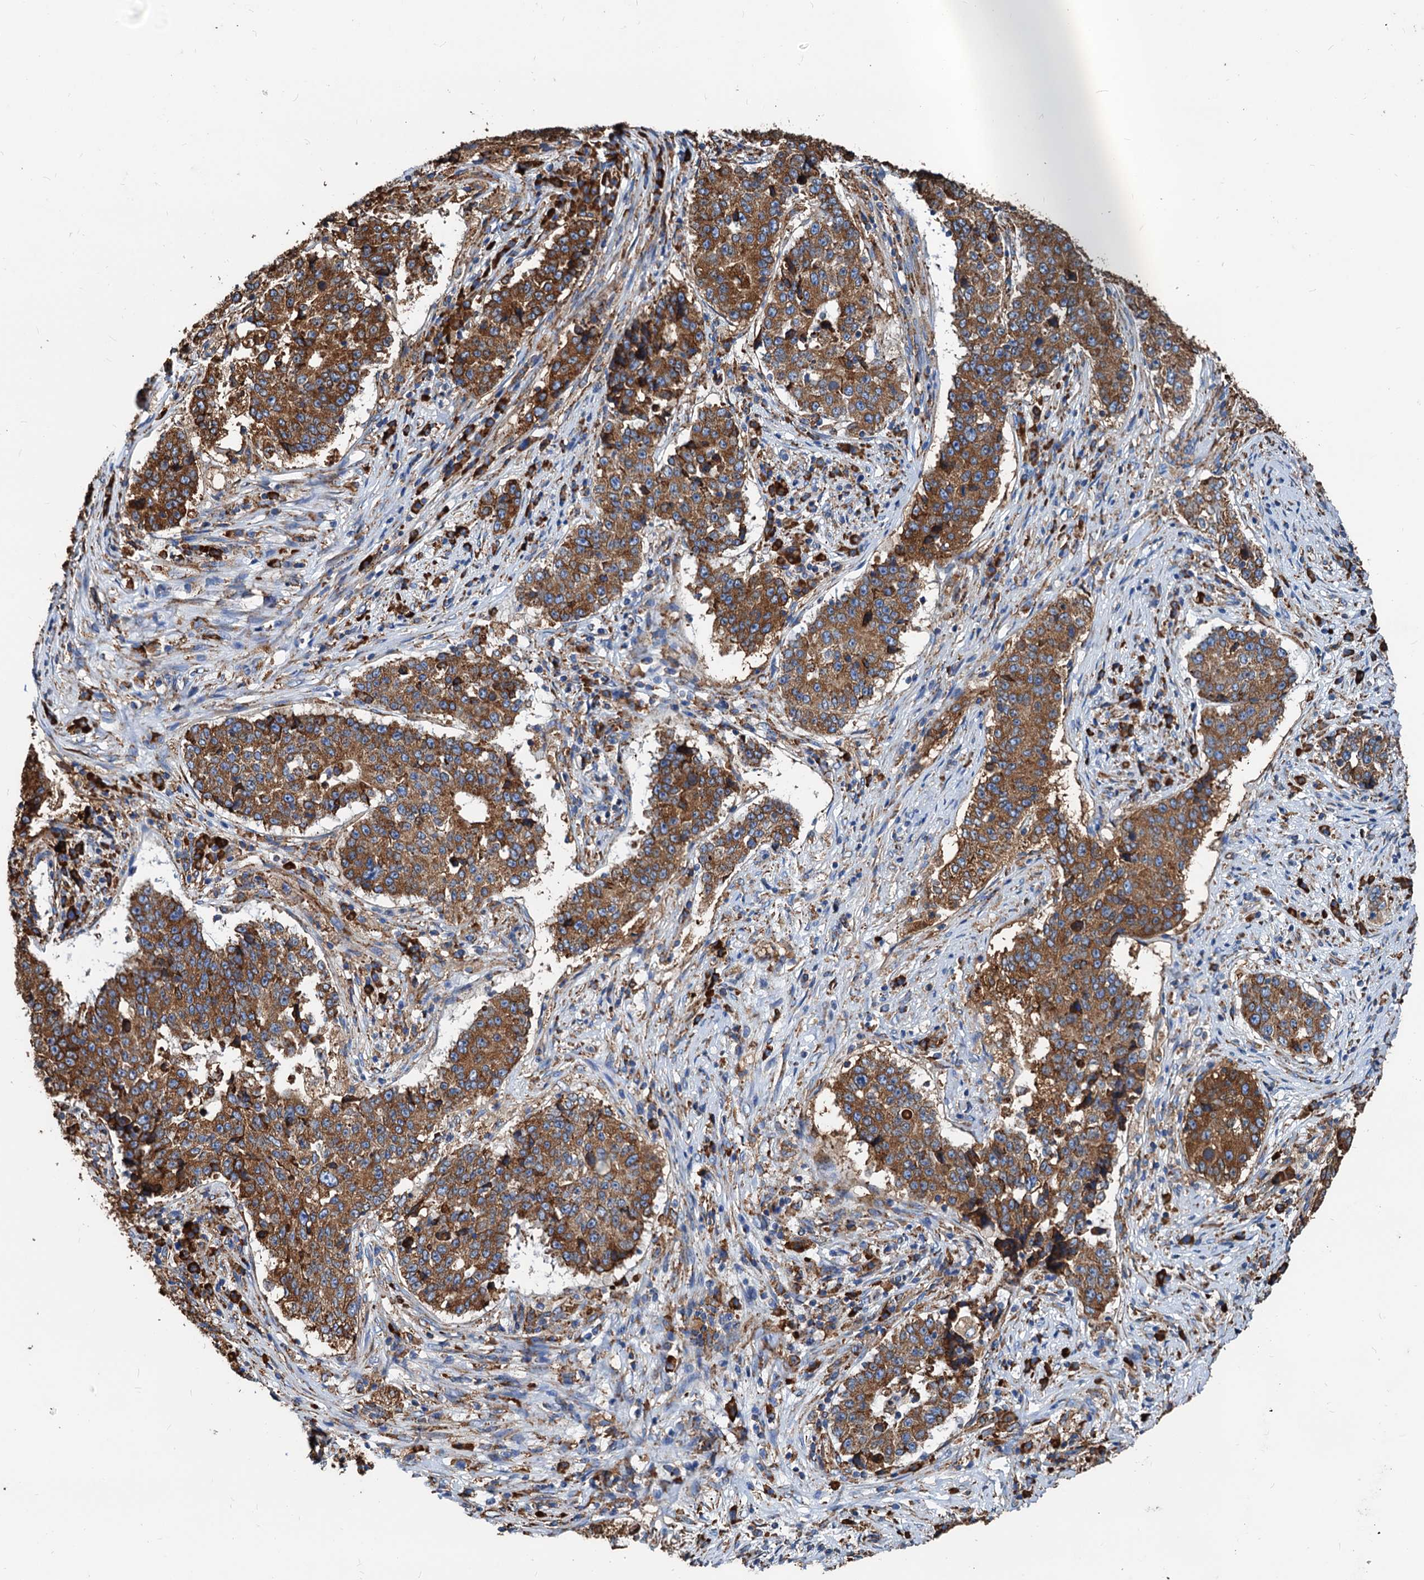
{"staining": {"intensity": "moderate", "quantity": ">75%", "location": "cytoplasmic/membranous"}, "tissue": "stomach cancer", "cell_type": "Tumor cells", "image_type": "cancer", "snomed": [{"axis": "morphology", "description": "Adenocarcinoma, NOS"}, {"axis": "topography", "description": "Stomach"}], "caption": "Stomach cancer (adenocarcinoma) stained for a protein reveals moderate cytoplasmic/membranous positivity in tumor cells.", "gene": "HSPA5", "patient": {"sex": "male", "age": 59}}